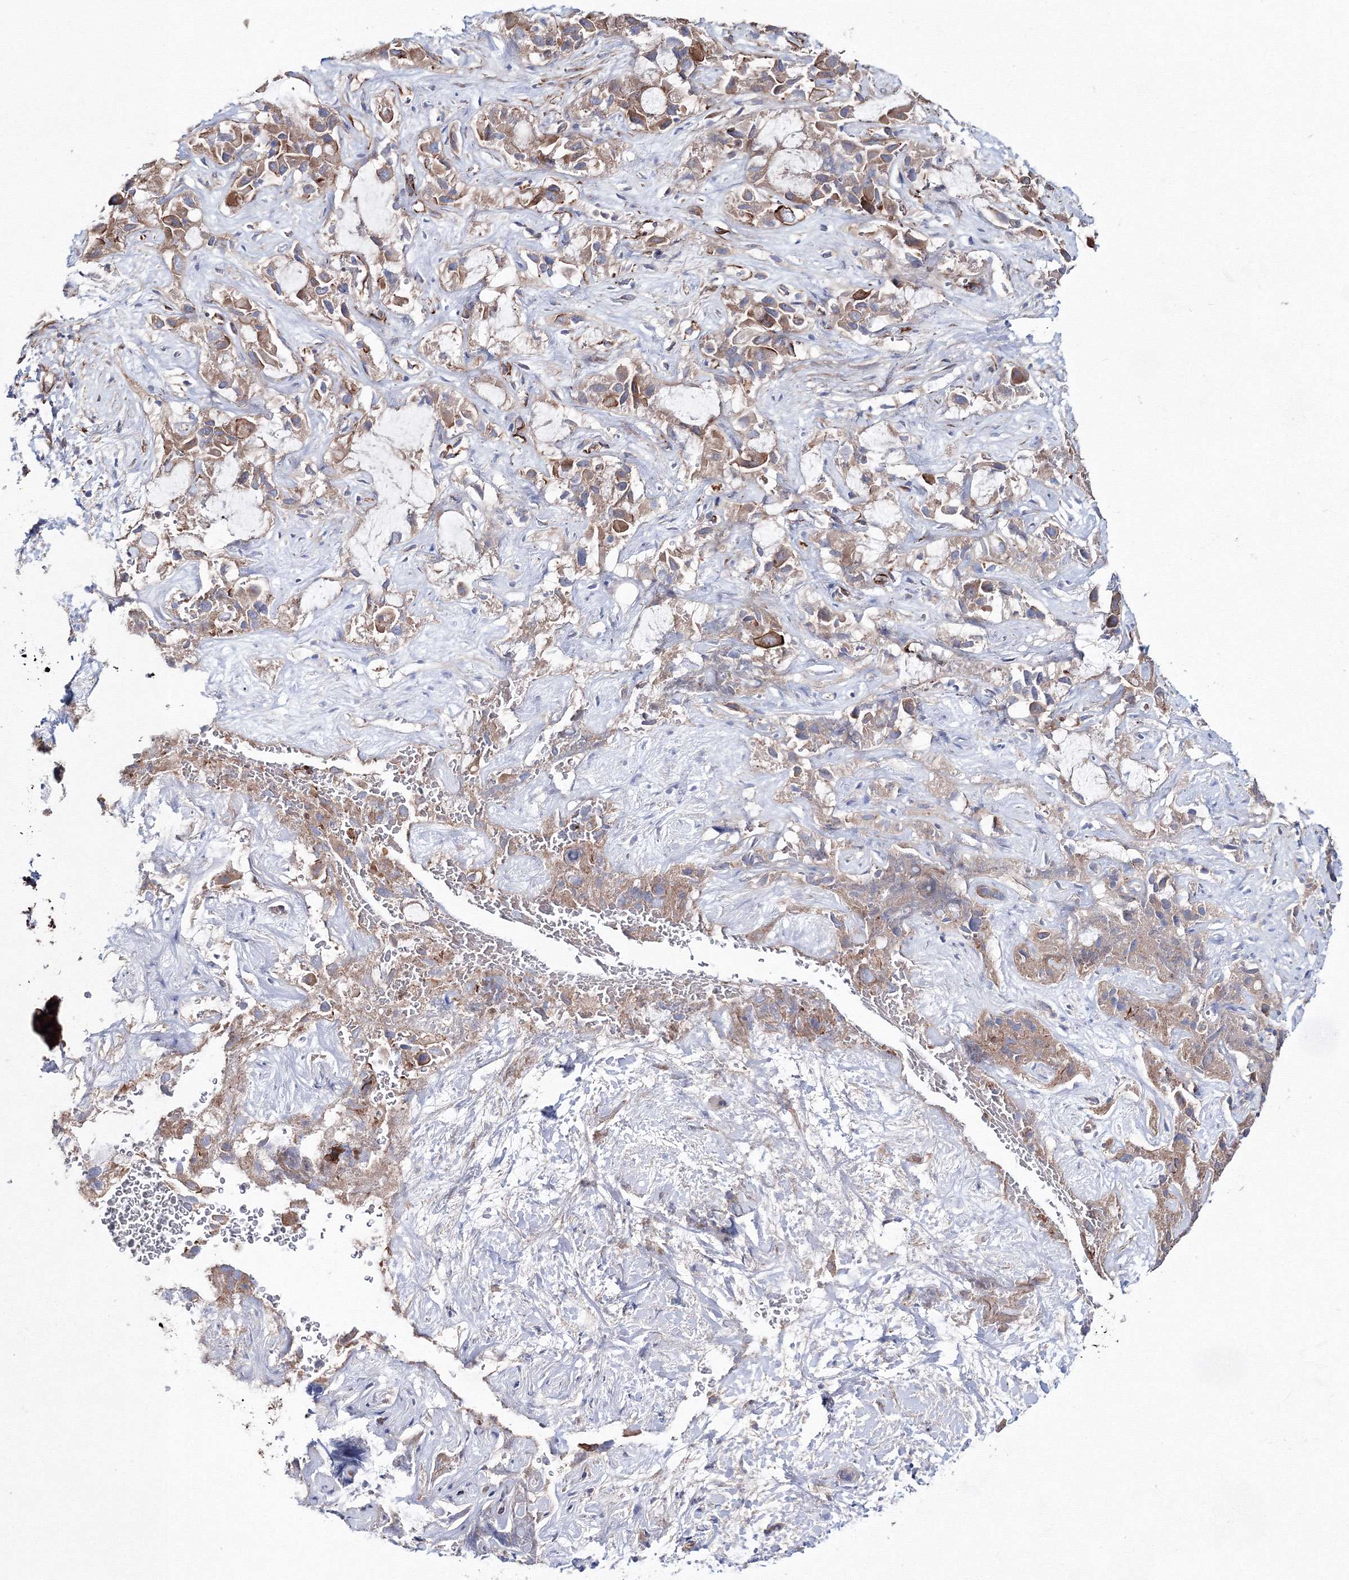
{"staining": {"intensity": "strong", "quantity": "25%-75%", "location": "cytoplasmic/membranous"}, "tissue": "liver cancer", "cell_type": "Tumor cells", "image_type": "cancer", "snomed": [{"axis": "morphology", "description": "Cholangiocarcinoma"}, {"axis": "topography", "description": "Liver"}], "caption": "Tumor cells demonstrate high levels of strong cytoplasmic/membranous staining in about 25%-75% of cells in liver cancer.", "gene": "ANKRD37", "patient": {"sex": "female", "age": 52}}